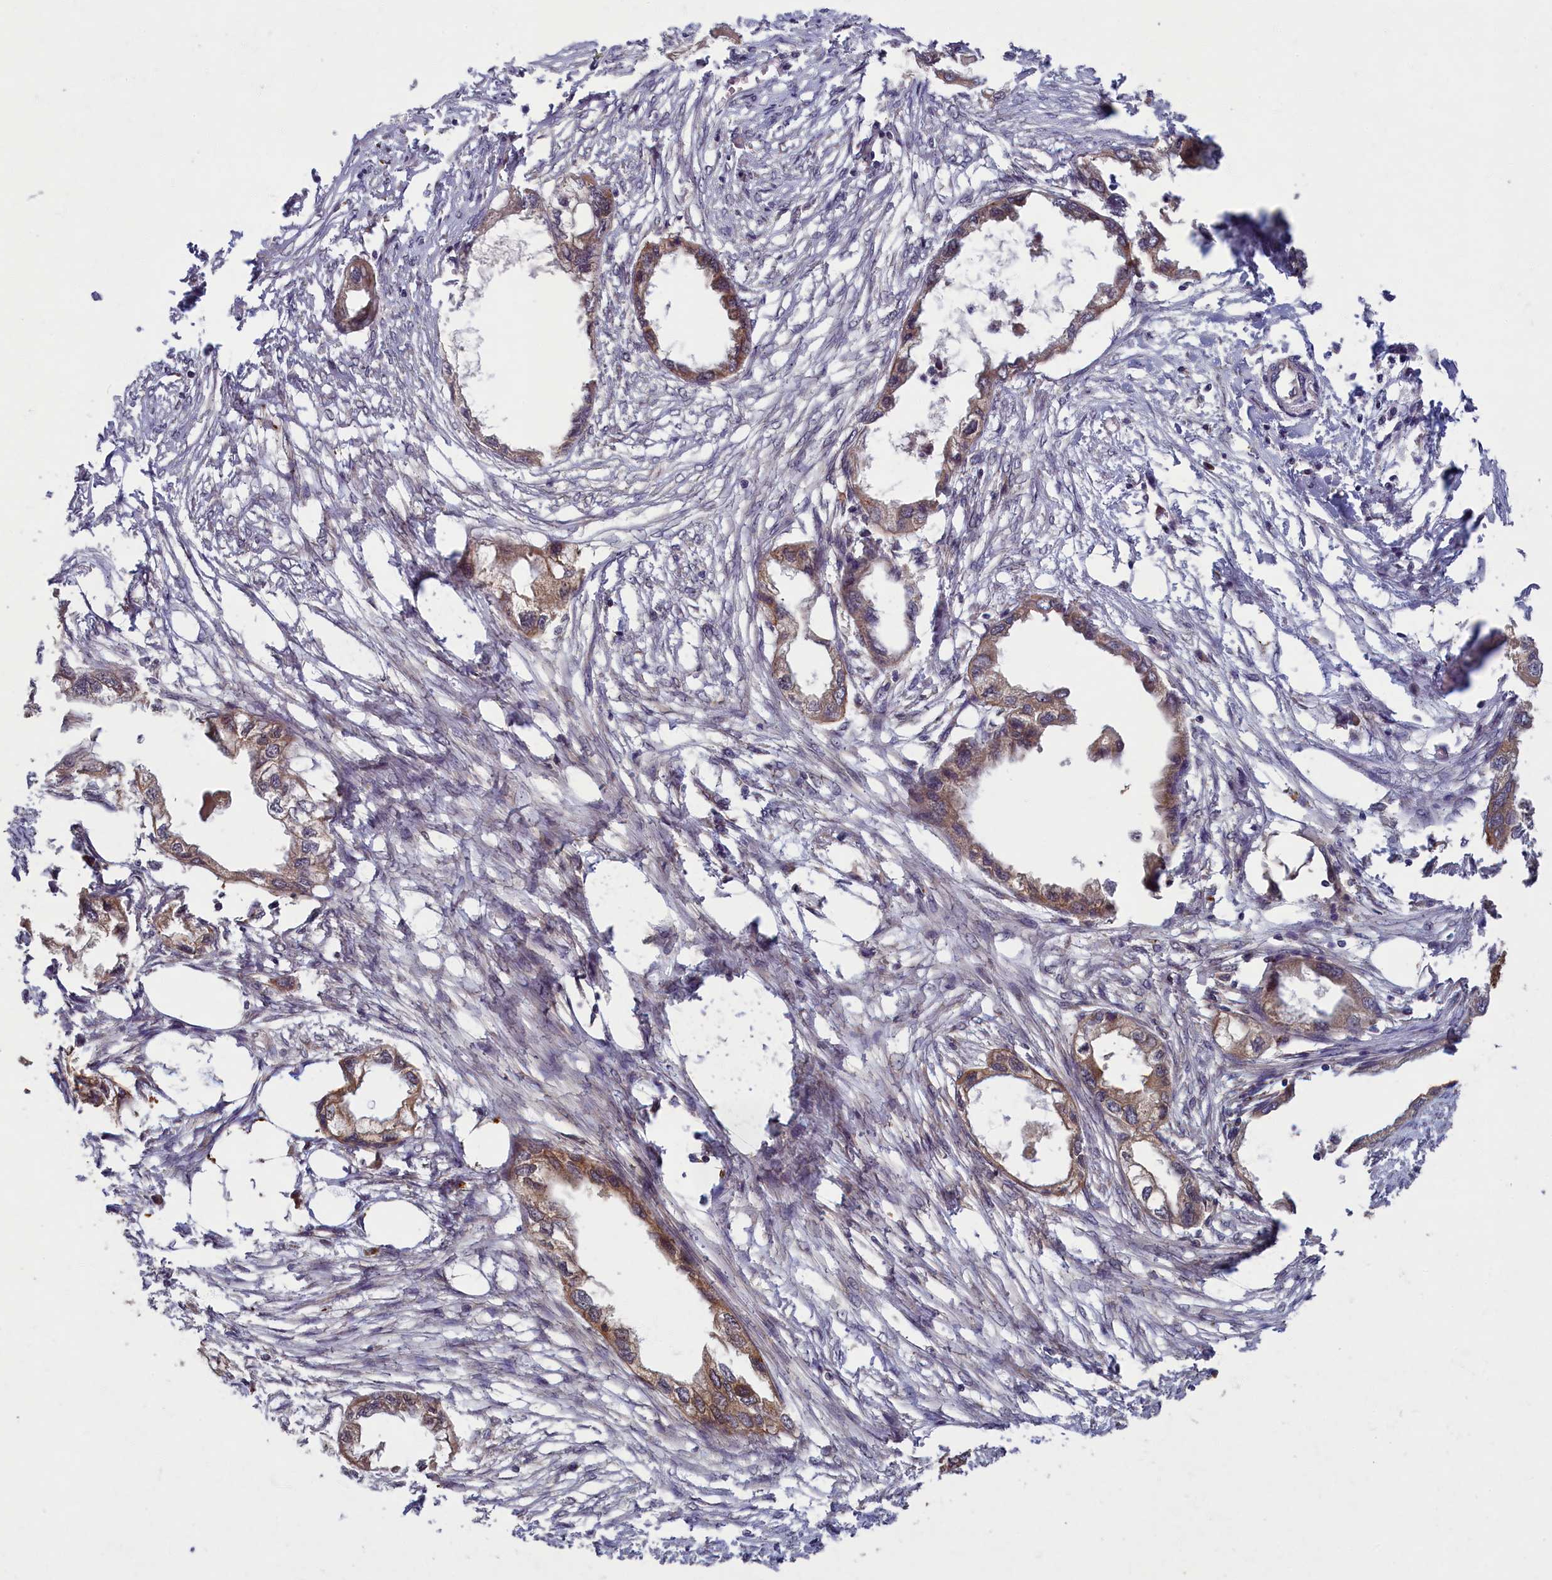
{"staining": {"intensity": "moderate", "quantity": ">75%", "location": "cytoplasmic/membranous"}, "tissue": "endometrial cancer", "cell_type": "Tumor cells", "image_type": "cancer", "snomed": [{"axis": "morphology", "description": "Adenocarcinoma, NOS"}, {"axis": "morphology", "description": "Adenocarcinoma, metastatic, NOS"}, {"axis": "topography", "description": "Adipose tissue"}, {"axis": "topography", "description": "Endometrium"}], "caption": "Immunohistochemistry (IHC) staining of endometrial cancer, which demonstrates medium levels of moderate cytoplasmic/membranous expression in about >75% of tumor cells indicating moderate cytoplasmic/membranous protein staining. The staining was performed using DAB (3,3'-diaminobenzidine) (brown) for protein detection and nuclei were counterstained in hematoxylin (blue).", "gene": "BICD1", "patient": {"sex": "female", "age": 67}}